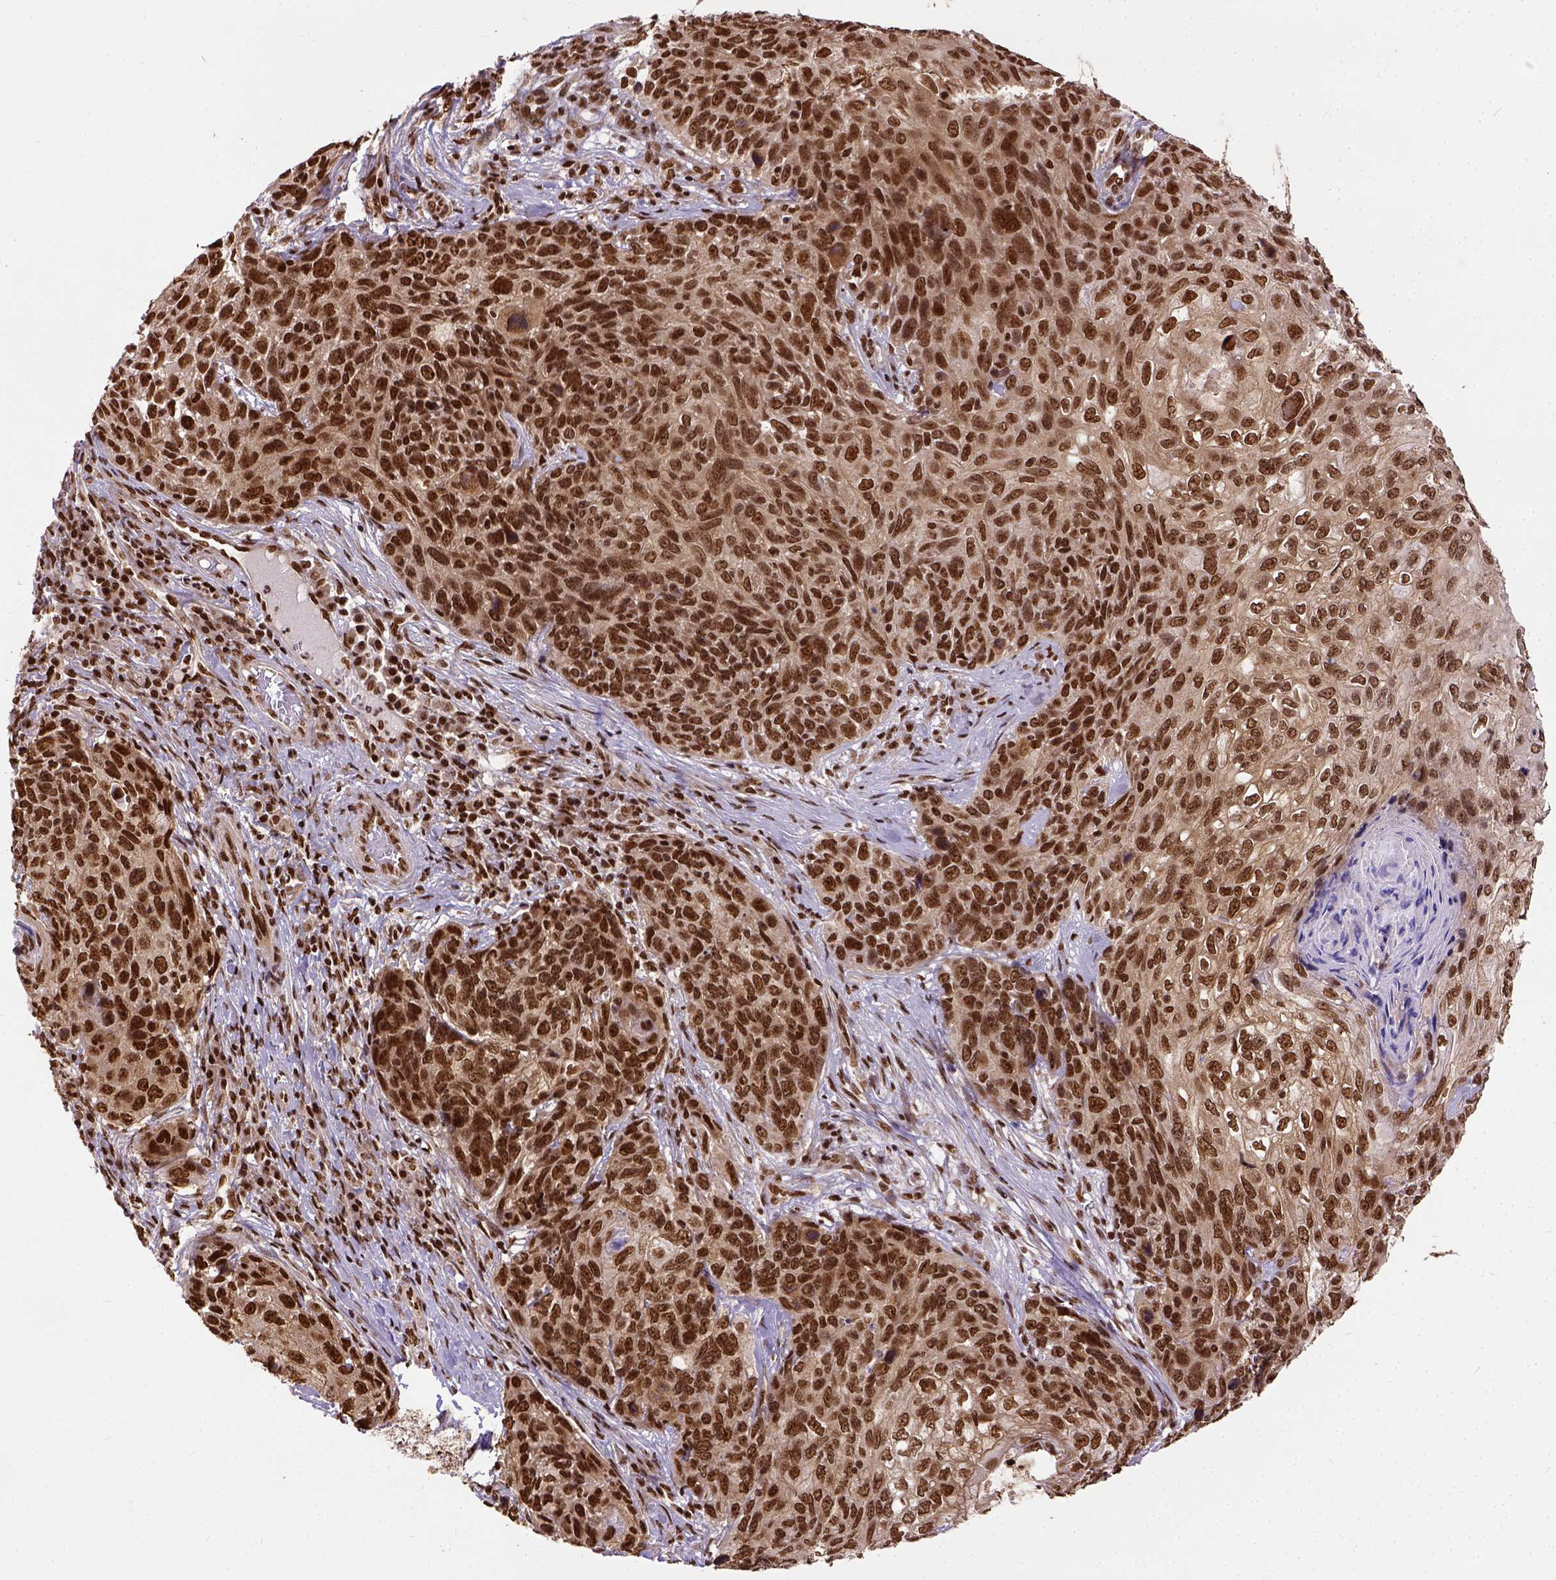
{"staining": {"intensity": "strong", "quantity": ">75%", "location": "nuclear"}, "tissue": "skin cancer", "cell_type": "Tumor cells", "image_type": "cancer", "snomed": [{"axis": "morphology", "description": "Squamous cell carcinoma, NOS"}, {"axis": "topography", "description": "Skin"}], "caption": "Immunohistochemical staining of human skin cancer (squamous cell carcinoma) shows high levels of strong nuclear protein positivity in approximately >75% of tumor cells. Immunohistochemistry (ihc) stains the protein in brown and the nuclei are stained blue.", "gene": "NACC1", "patient": {"sex": "male", "age": 92}}